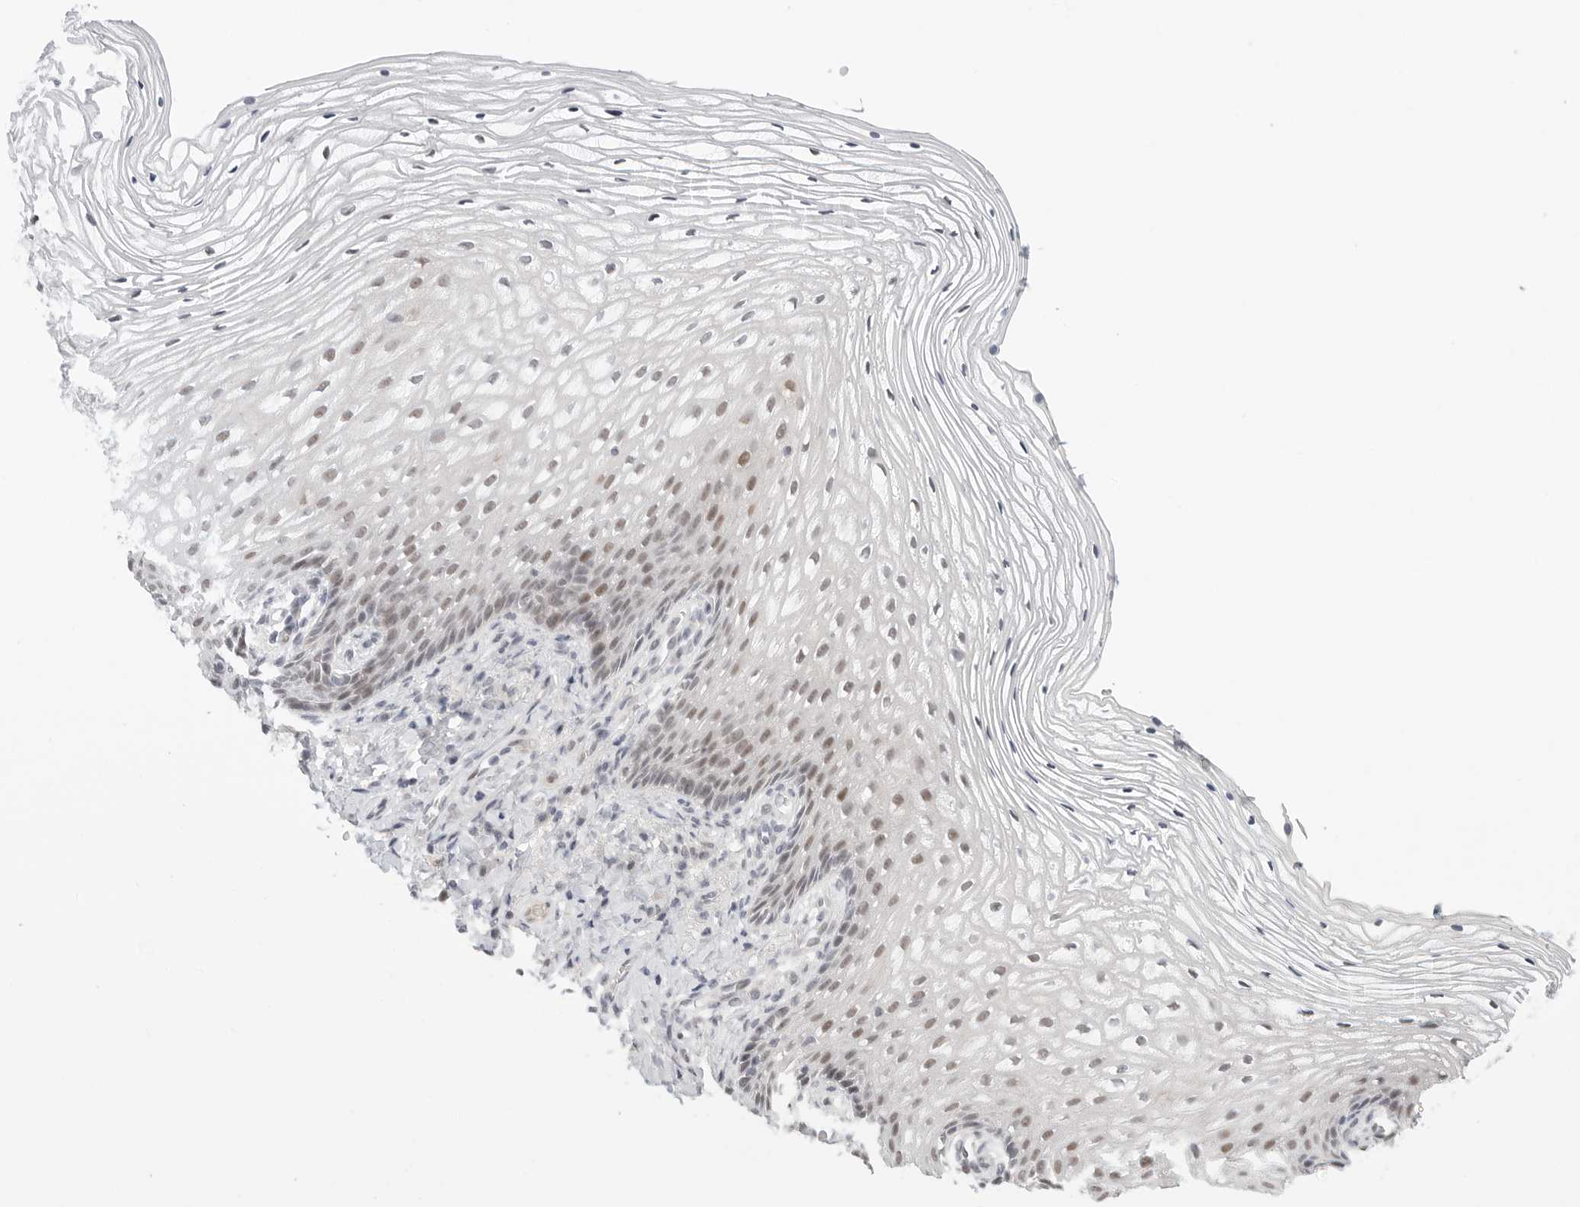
{"staining": {"intensity": "moderate", "quantity": "25%-75%", "location": "nuclear"}, "tissue": "vagina", "cell_type": "Squamous epithelial cells", "image_type": "normal", "snomed": [{"axis": "morphology", "description": "Normal tissue, NOS"}, {"axis": "topography", "description": "Vagina"}], "caption": "A micrograph showing moderate nuclear staining in about 25%-75% of squamous epithelial cells in benign vagina, as visualized by brown immunohistochemical staining.", "gene": "TSEN2", "patient": {"sex": "female", "age": 60}}